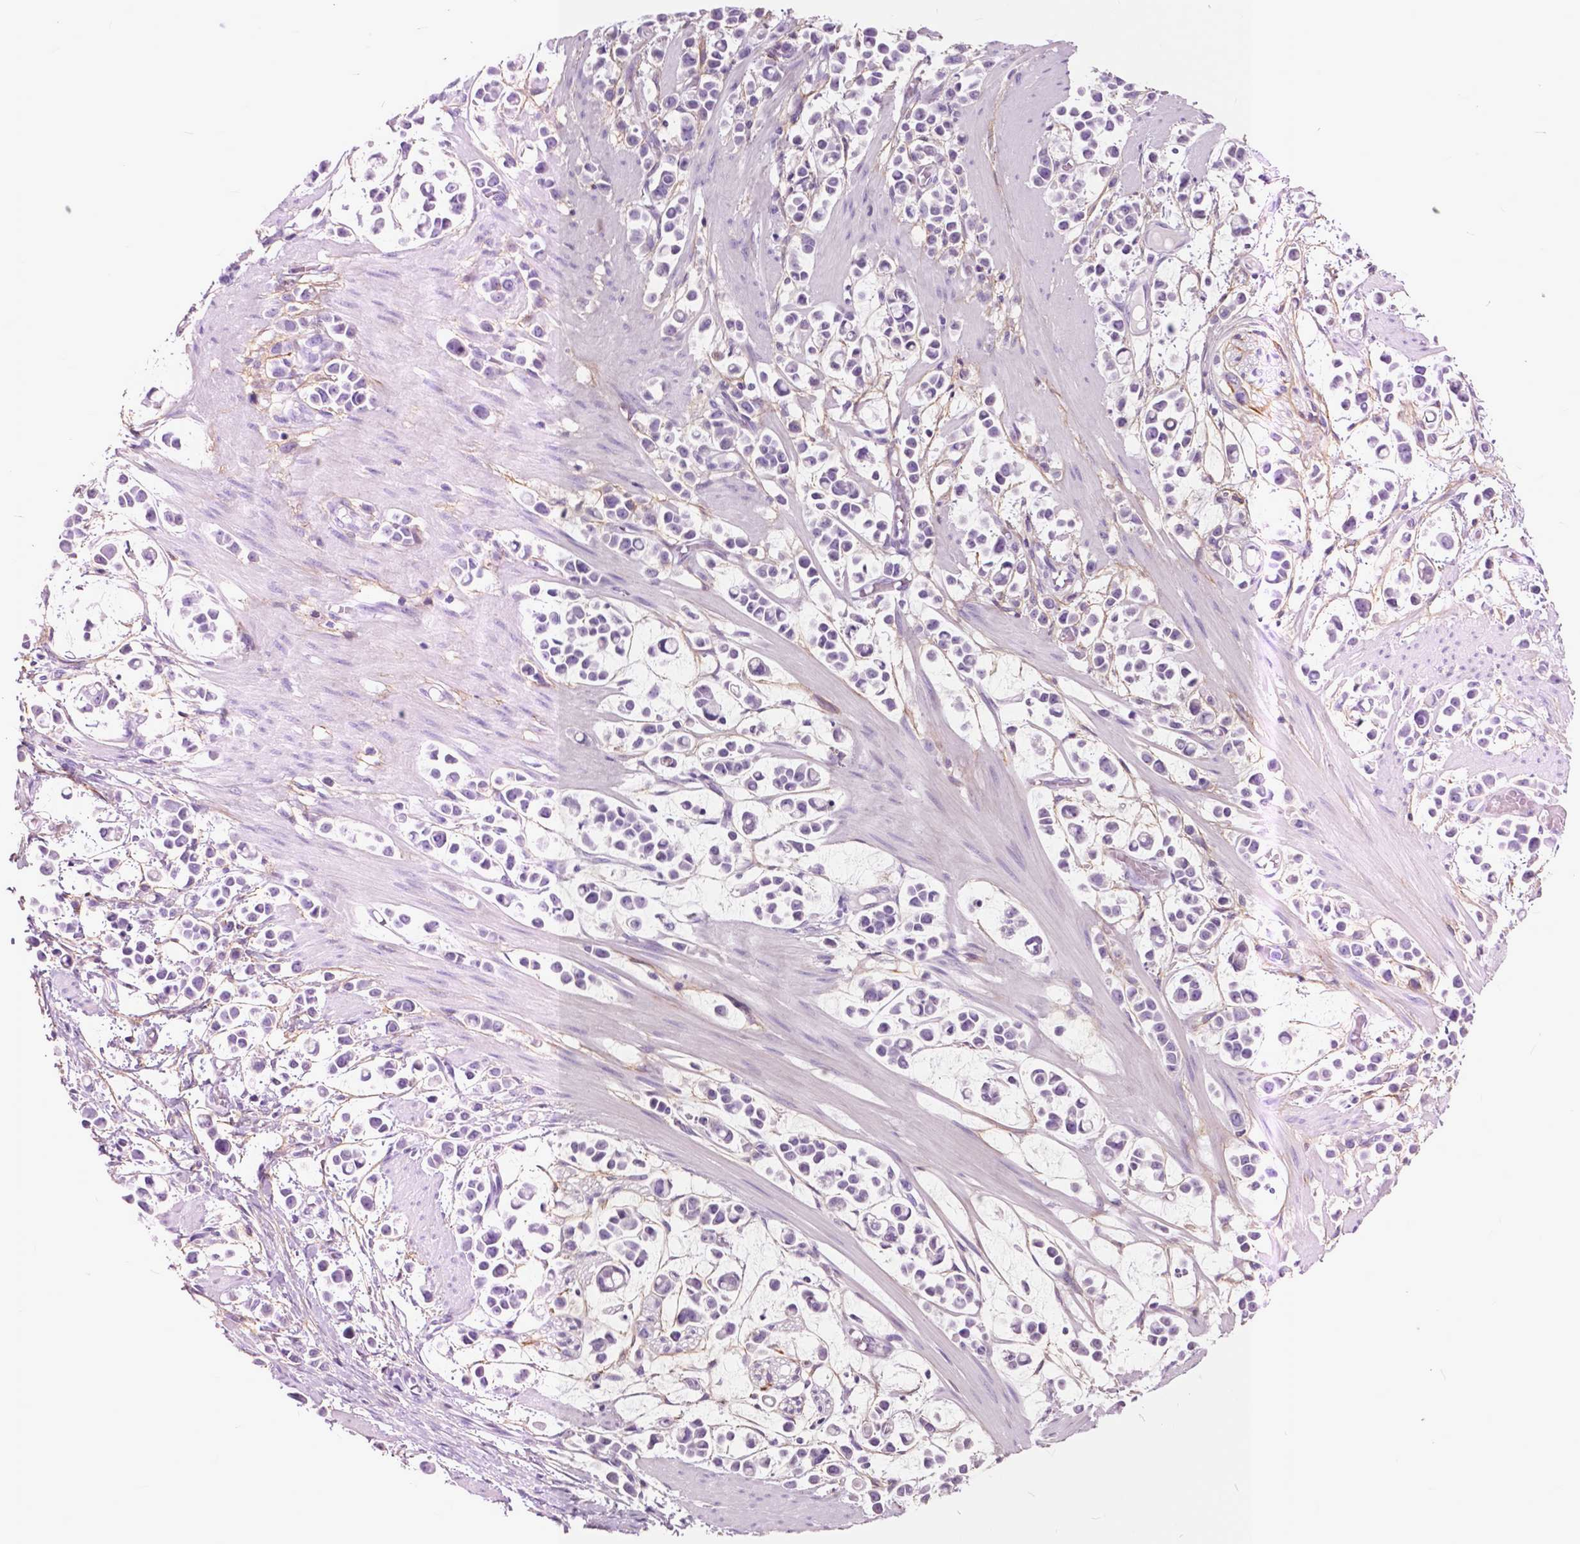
{"staining": {"intensity": "negative", "quantity": "none", "location": "none"}, "tissue": "stomach cancer", "cell_type": "Tumor cells", "image_type": "cancer", "snomed": [{"axis": "morphology", "description": "Adenocarcinoma, NOS"}, {"axis": "topography", "description": "Stomach"}], "caption": "Immunohistochemistry (IHC) of human stomach cancer (adenocarcinoma) reveals no positivity in tumor cells.", "gene": "GDF9", "patient": {"sex": "male", "age": 82}}